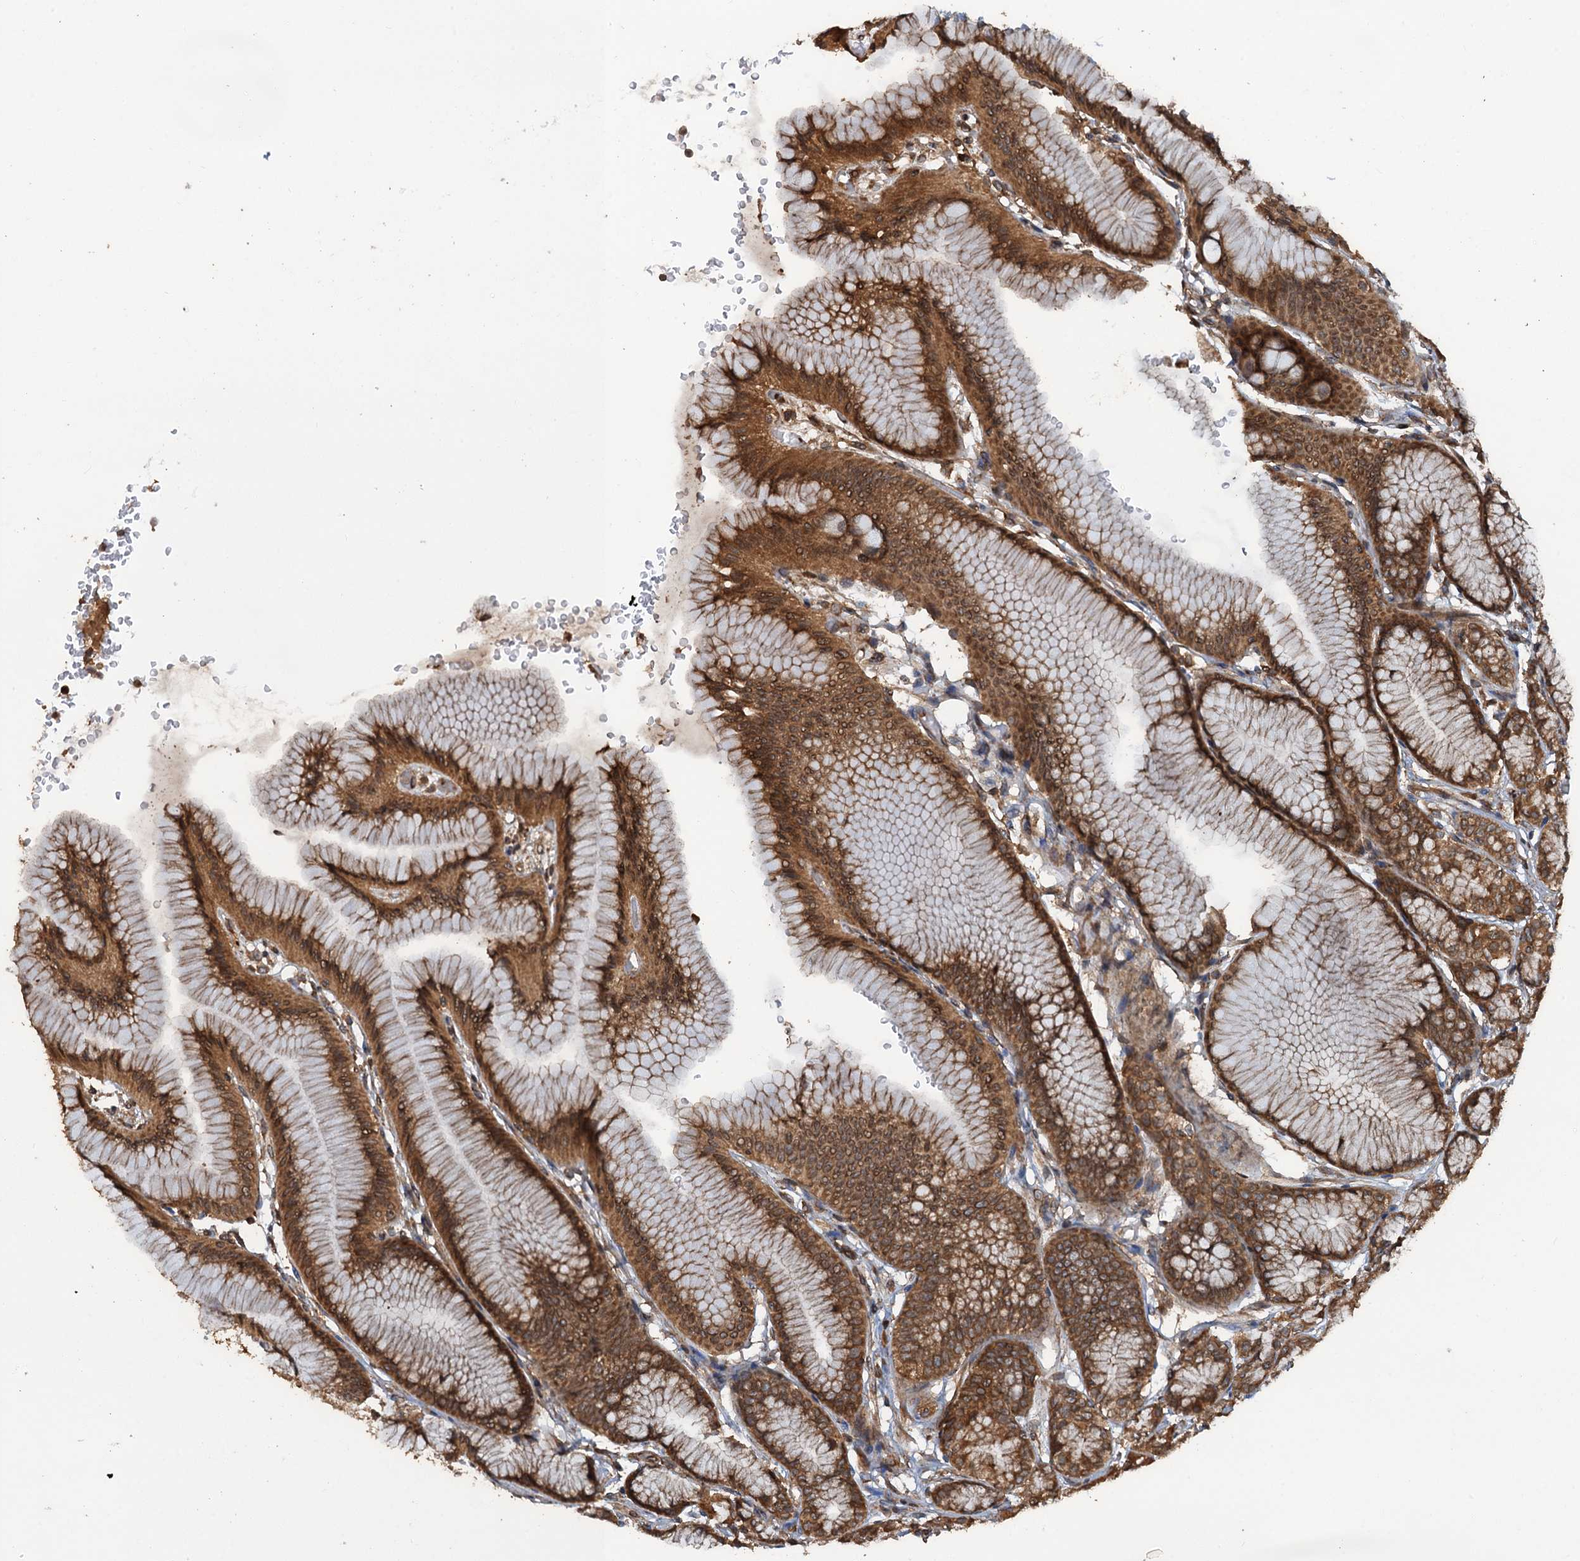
{"staining": {"intensity": "moderate", "quantity": ">75%", "location": "cytoplasmic/membranous,nuclear"}, "tissue": "stomach", "cell_type": "Glandular cells", "image_type": "normal", "snomed": [{"axis": "morphology", "description": "Normal tissue, NOS"}, {"axis": "morphology", "description": "Adenocarcinoma, NOS"}, {"axis": "morphology", "description": "Adenocarcinoma, High grade"}, {"axis": "topography", "description": "Stomach, upper"}, {"axis": "topography", "description": "Stomach"}], "caption": "Glandular cells reveal medium levels of moderate cytoplasmic/membranous,nuclear staining in about >75% of cells in normal stomach. The protein of interest is stained brown, and the nuclei are stained in blue (DAB (3,3'-diaminobenzidine) IHC with brightfield microscopy, high magnification).", "gene": "GLE1", "patient": {"sex": "female", "age": 65}}